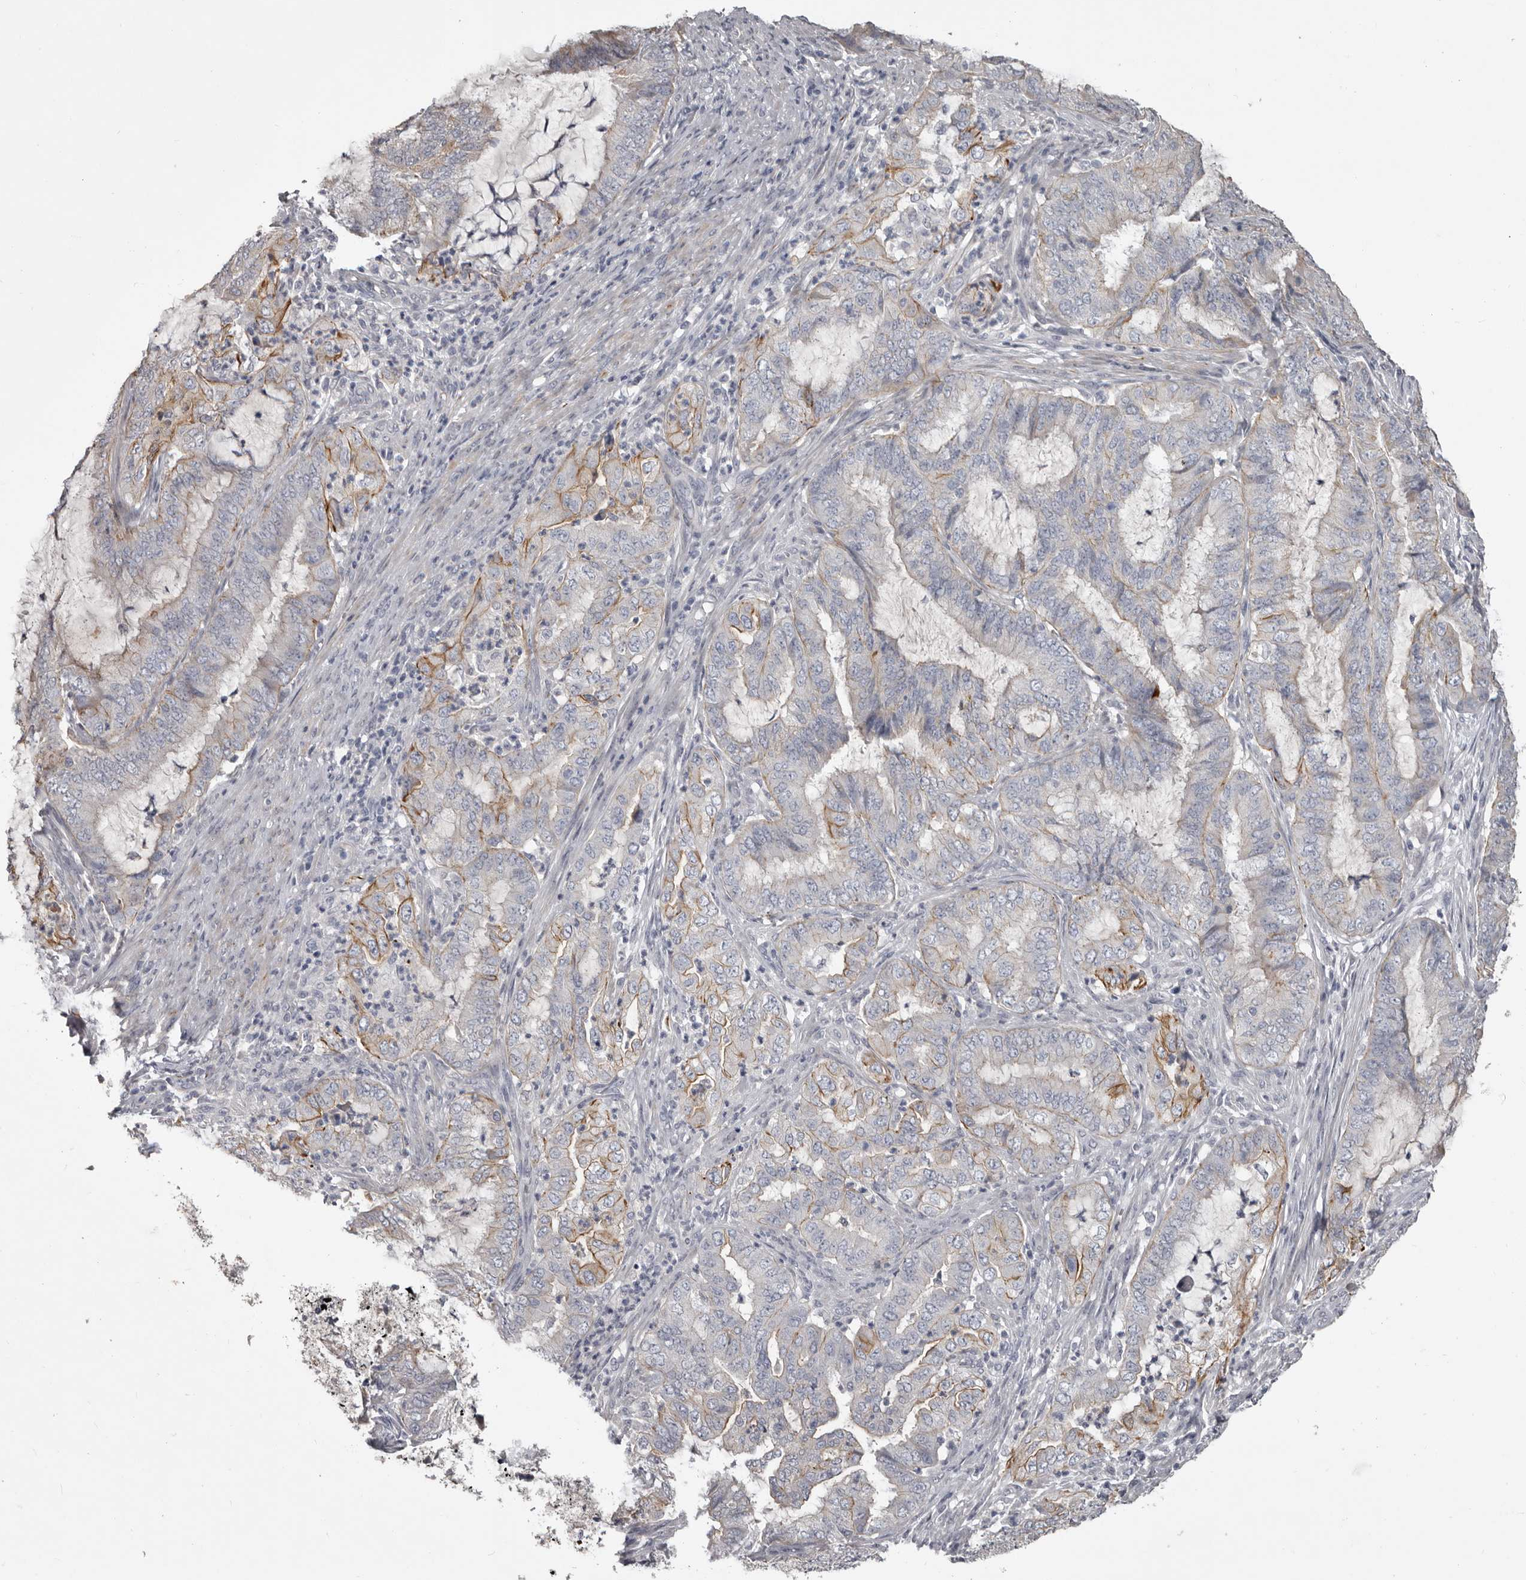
{"staining": {"intensity": "moderate", "quantity": "<25%", "location": "cytoplasmic/membranous"}, "tissue": "endometrial cancer", "cell_type": "Tumor cells", "image_type": "cancer", "snomed": [{"axis": "morphology", "description": "Adenocarcinoma, NOS"}, {"axis": "topography", "description": "Endometrium"}], "caption": "Endometrial cancer tissue displays moderate cytoplasmic/membranous staining in about <25% of tumor cells", "gene": "LPAR6", "patient": {"sex": "female", "age": 51}}